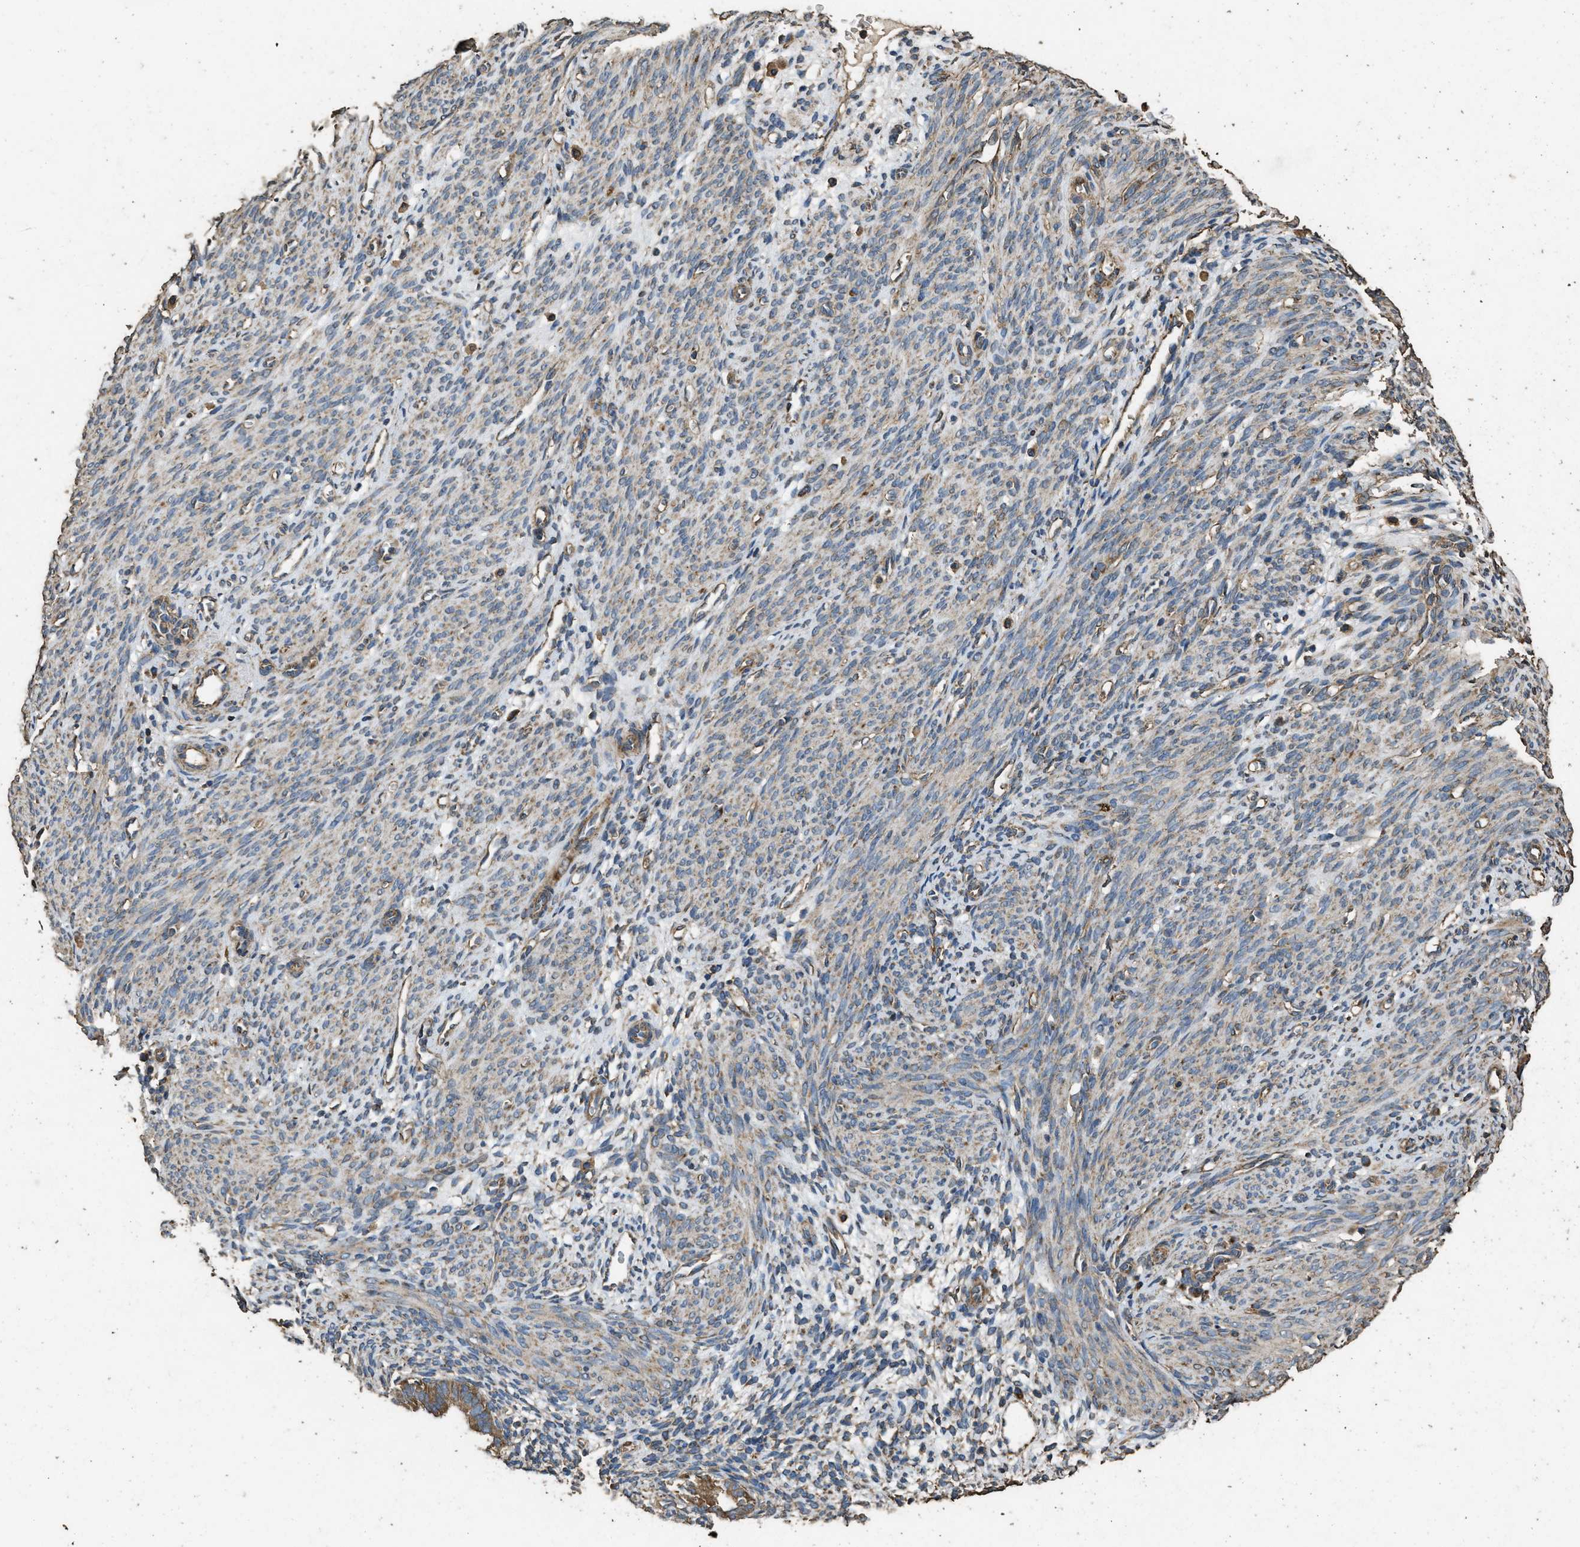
{"staining": {"intensity": "weak", "quantity": "25%-75%", "location": "cytoplasmic/membranous"}, "tissue": "endometrium", "cell_type": "Cells in endometrial stroma", "image_type": "normal", "snomed": [{"axis": "morphology", "description": "Normal tissue, NOS"}, {"axis": "morphology", "description": "Adenocarcinoma, NOS"}, {"axis": "topography", "description": "Endometrium"}, {"axis": "topography", "description": "Ovary"}], "caption": "The immunohistochemical stain shows weak cytoplasmic/membranous staining in cells in endometrial stroma of benign endometrium. The protein is shown in brown color, while the nuclei are stained blue.", "gene": "CYRIA", "patient": {"sex": "female", "age": 68}}